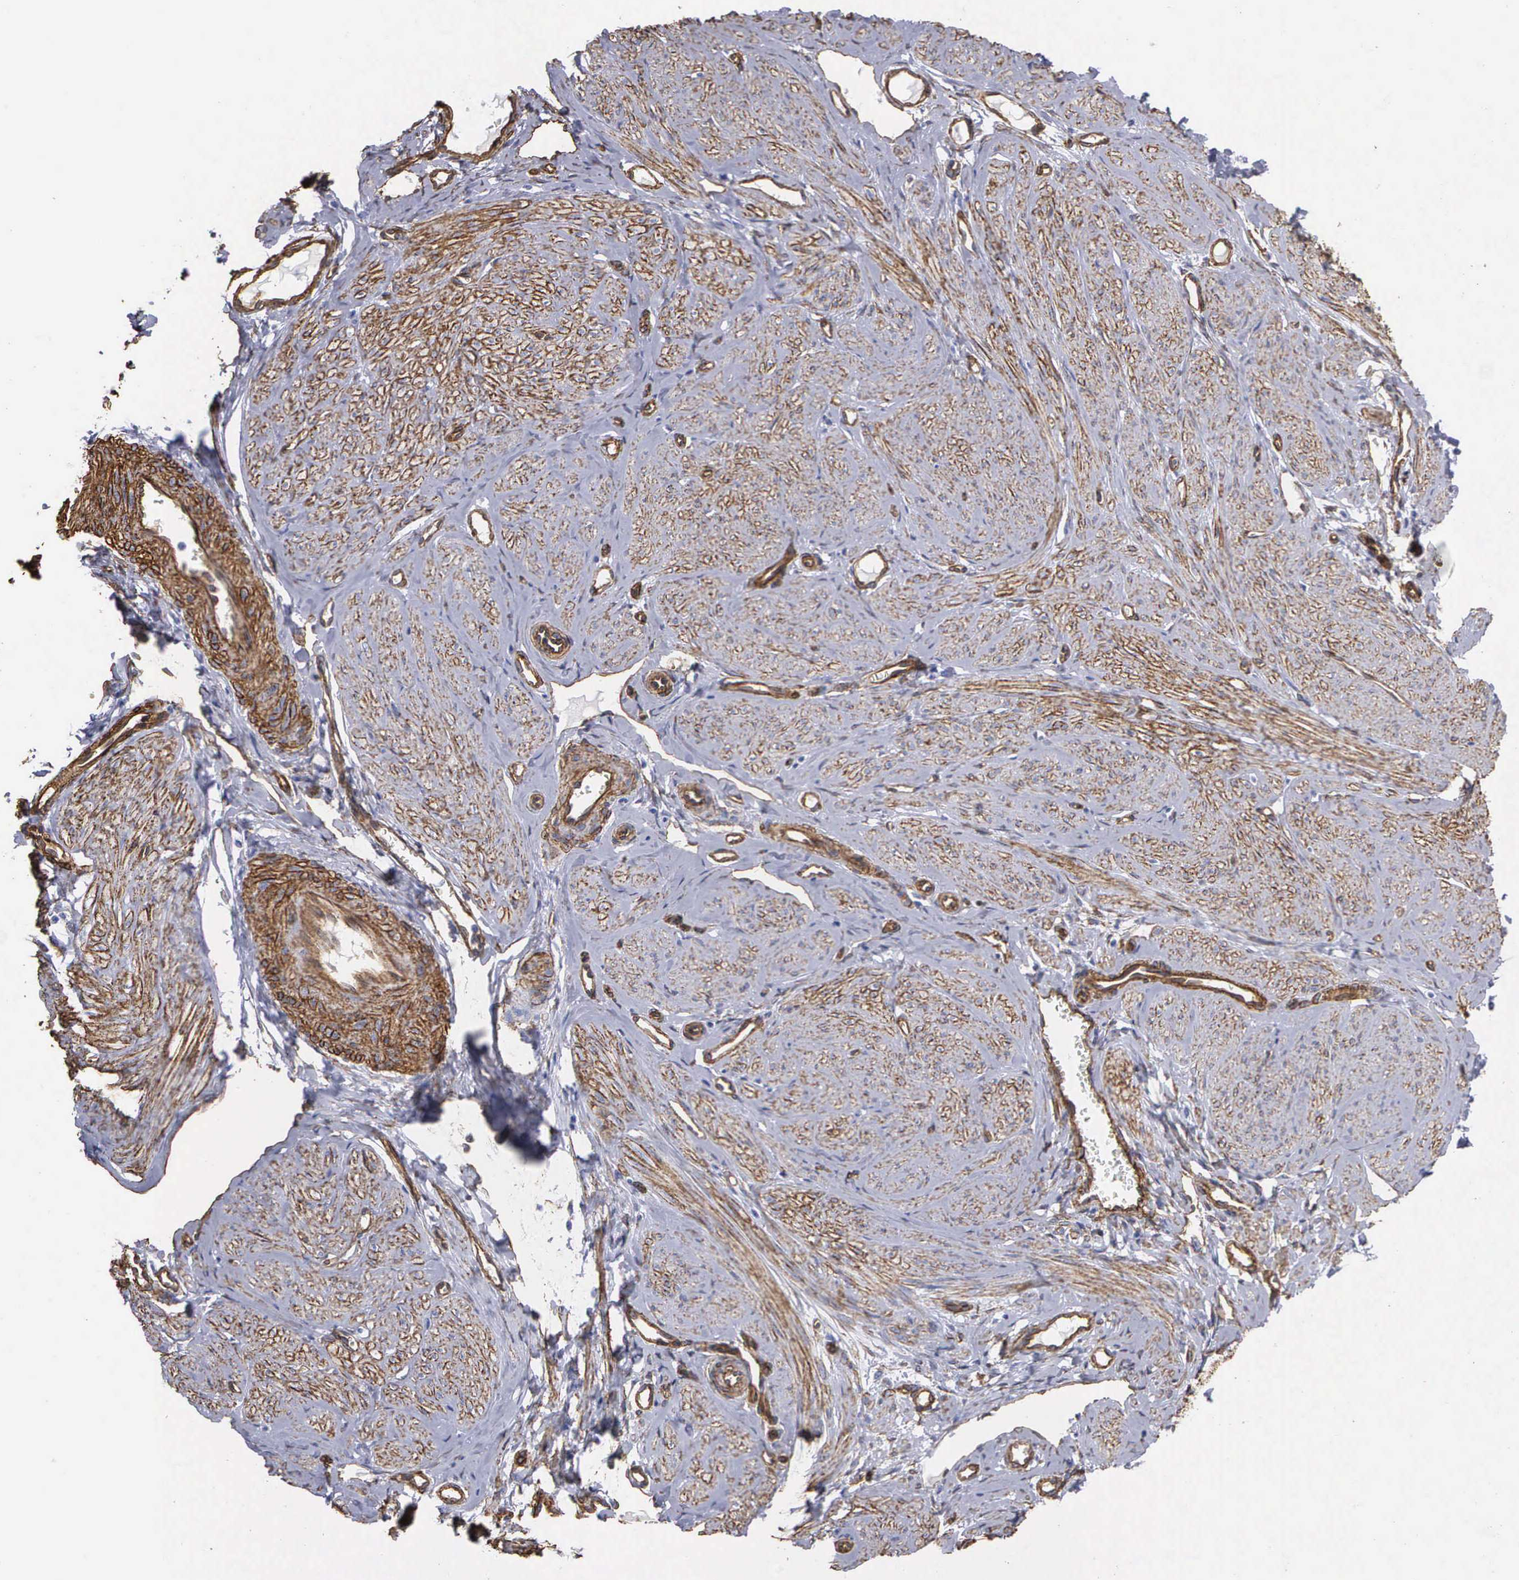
{"staining": {"intensity": "moderate", "quantity": ">75%", "location": "cytoplasmic/membranous"}, "tissue": "smooth muscle", "cell_type": "Smooth muscle cells", "image_type": "normal", "snomed": [{"axis": "morphology", "description": "Normal tissue, NOS"}, {"axis": "topography", "description": "Uterus"}], "caption": "Protein expression analysis of benign smooth muscle reveals moderate cytoplasmic/membranous positivity in about >75% of smooth muscle cells. (IHC, brightfield microscopy, high magnification).", "gene": "MAGEB10", "patient": {"sex": "female", "age": 45}}